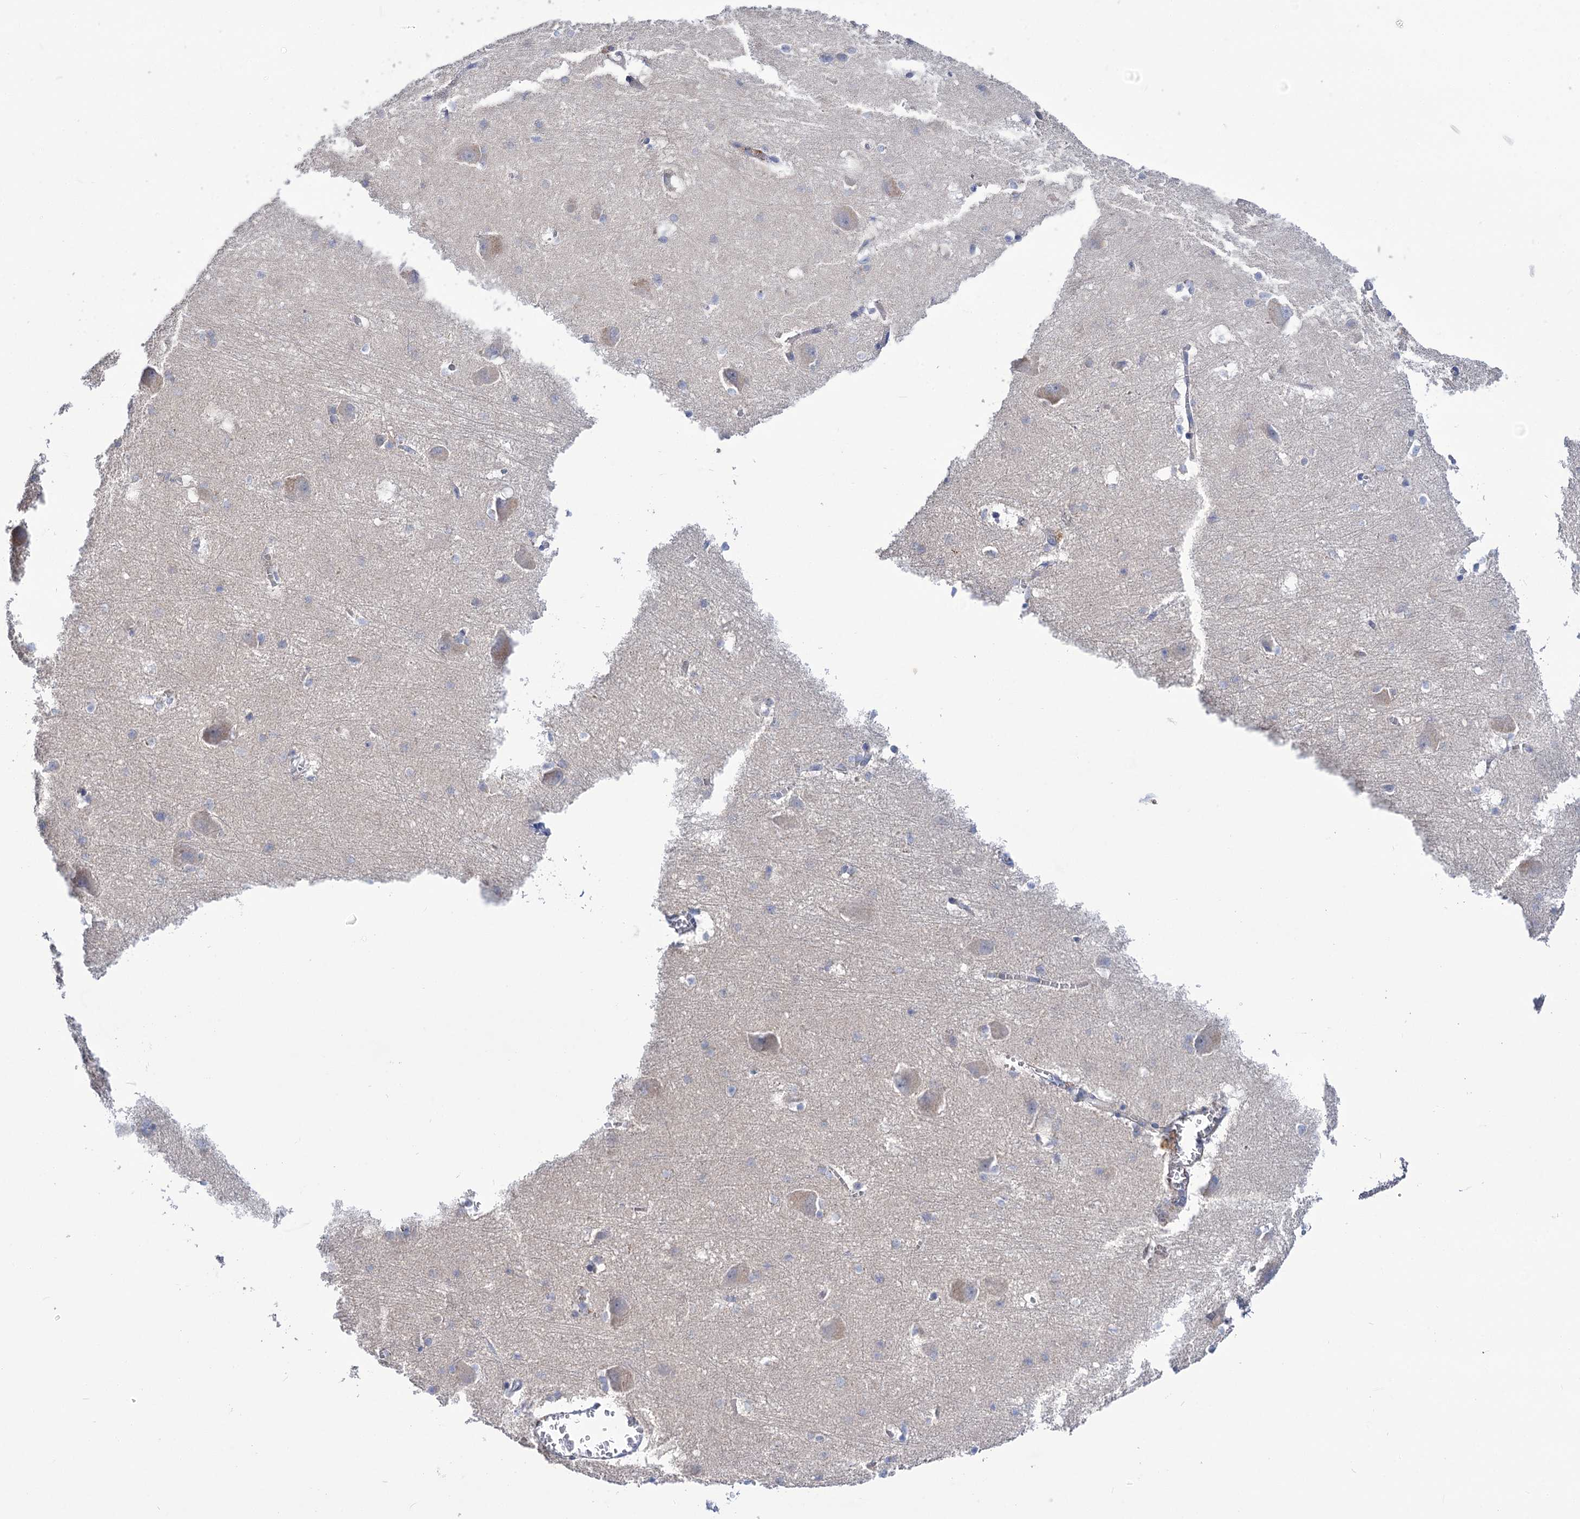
{"staining": {"intensity": "negative", "quantity": "none", "location": "none"}, "tissue": "caudate", "cell_type": "Glial cells", "image_type": "normal", "snomed": [{"axis": "morphology", "description": "Normal tissue, NOS"}, {"axis": "topography", "description": "Lateral ventricle wall"}], "caption": "The photomicrograph shows no significant positivity in glial cells of caudate.", "gene": "NUDCD2", "patient": {"sex": "male", "age": 37}}